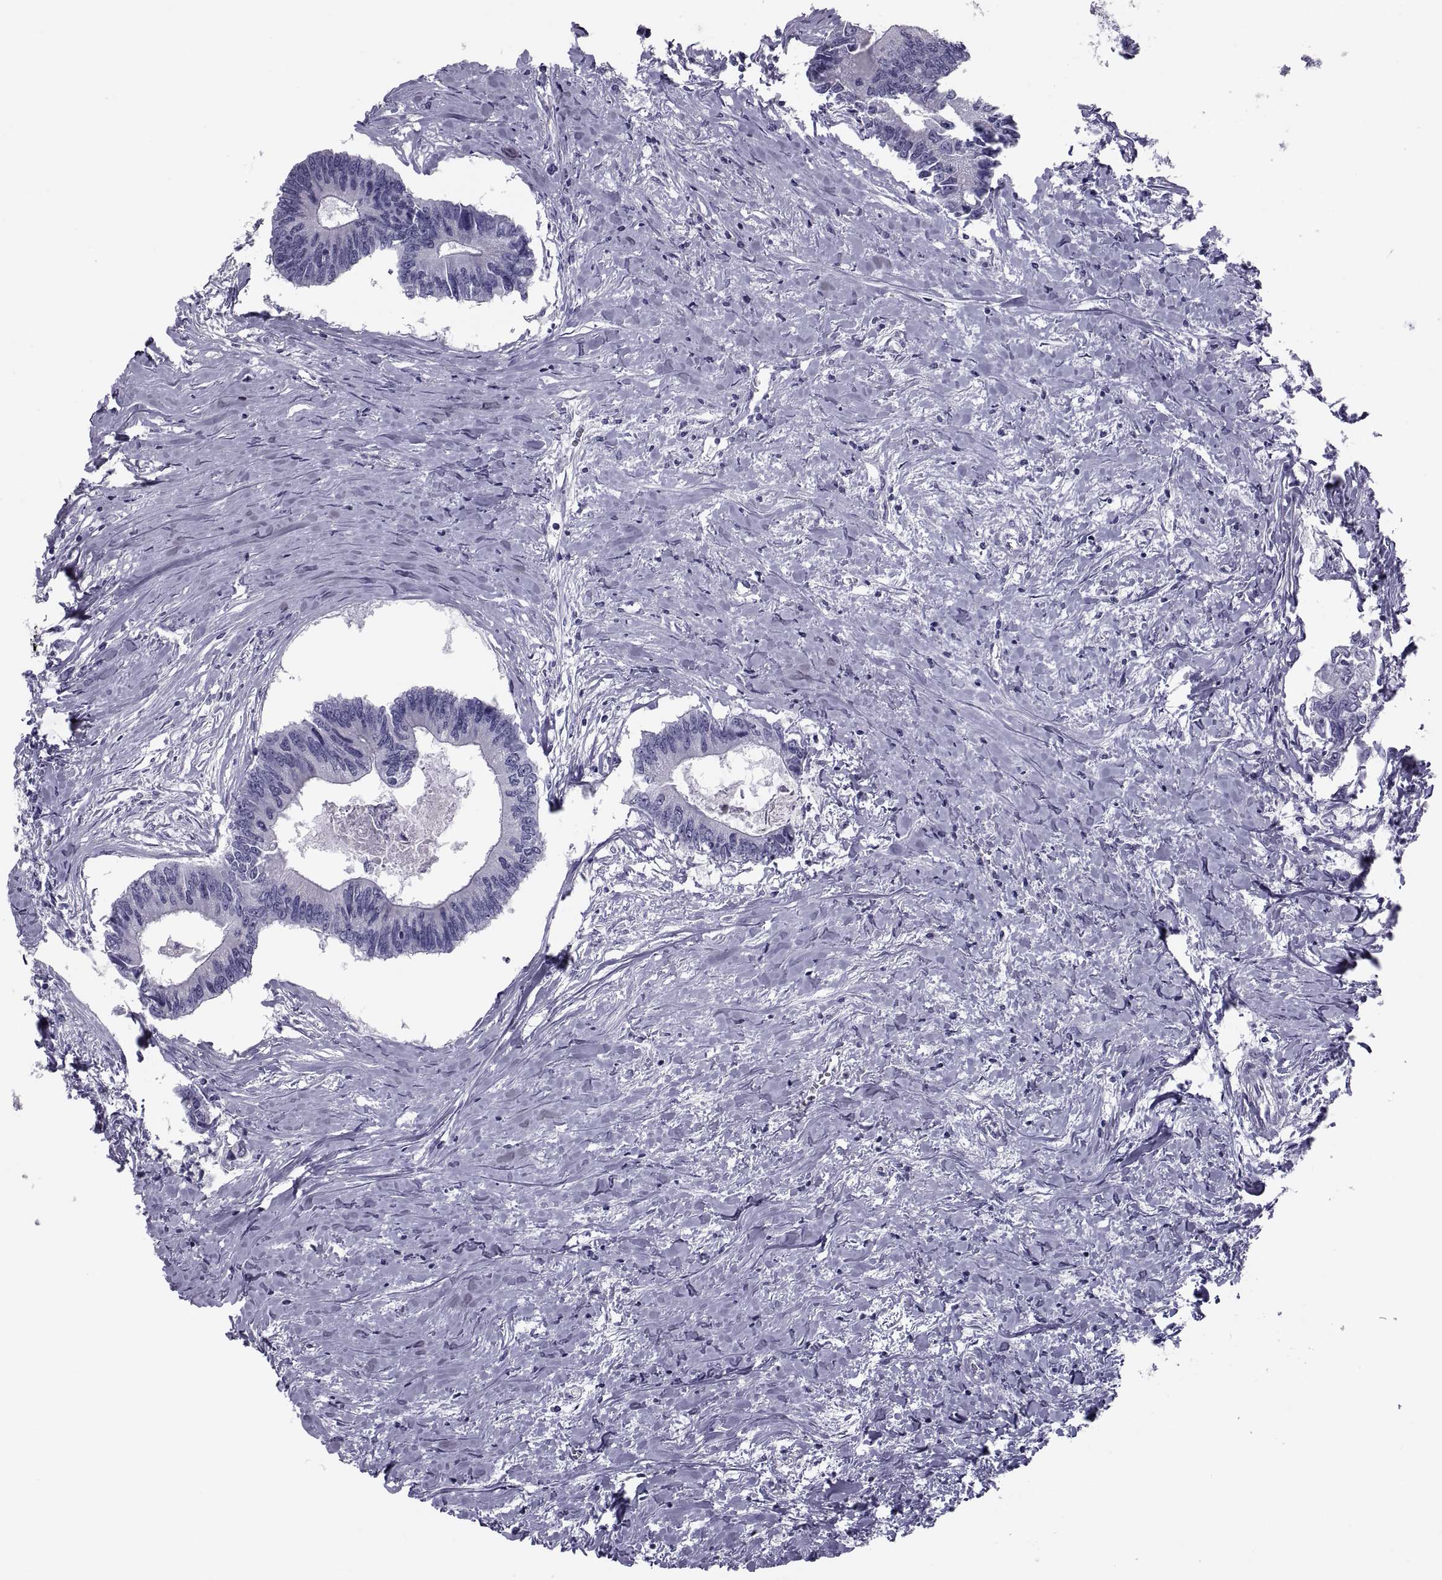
{"staining": {"intensity": "negative", "quantity": "none", "location": "none"}, "tissue": "colorectal cancer", "cell_type": "Tumor cells", "image_type": "cancer", "snomed": [{"axis": "morphology", "description": "Adenocarcinoma, NOS"}, {"axis": "topography", "description": "Colon"}], "caption": "An immunohistochemistry histopathology image of colorectal cancer (adenocarcinoma) is shown. There is no staining in tumor cells of colorectal cancer (adenocarcinoma).", "gene": "CRISP1", "patient": {"sex": "male", "age": 53}}